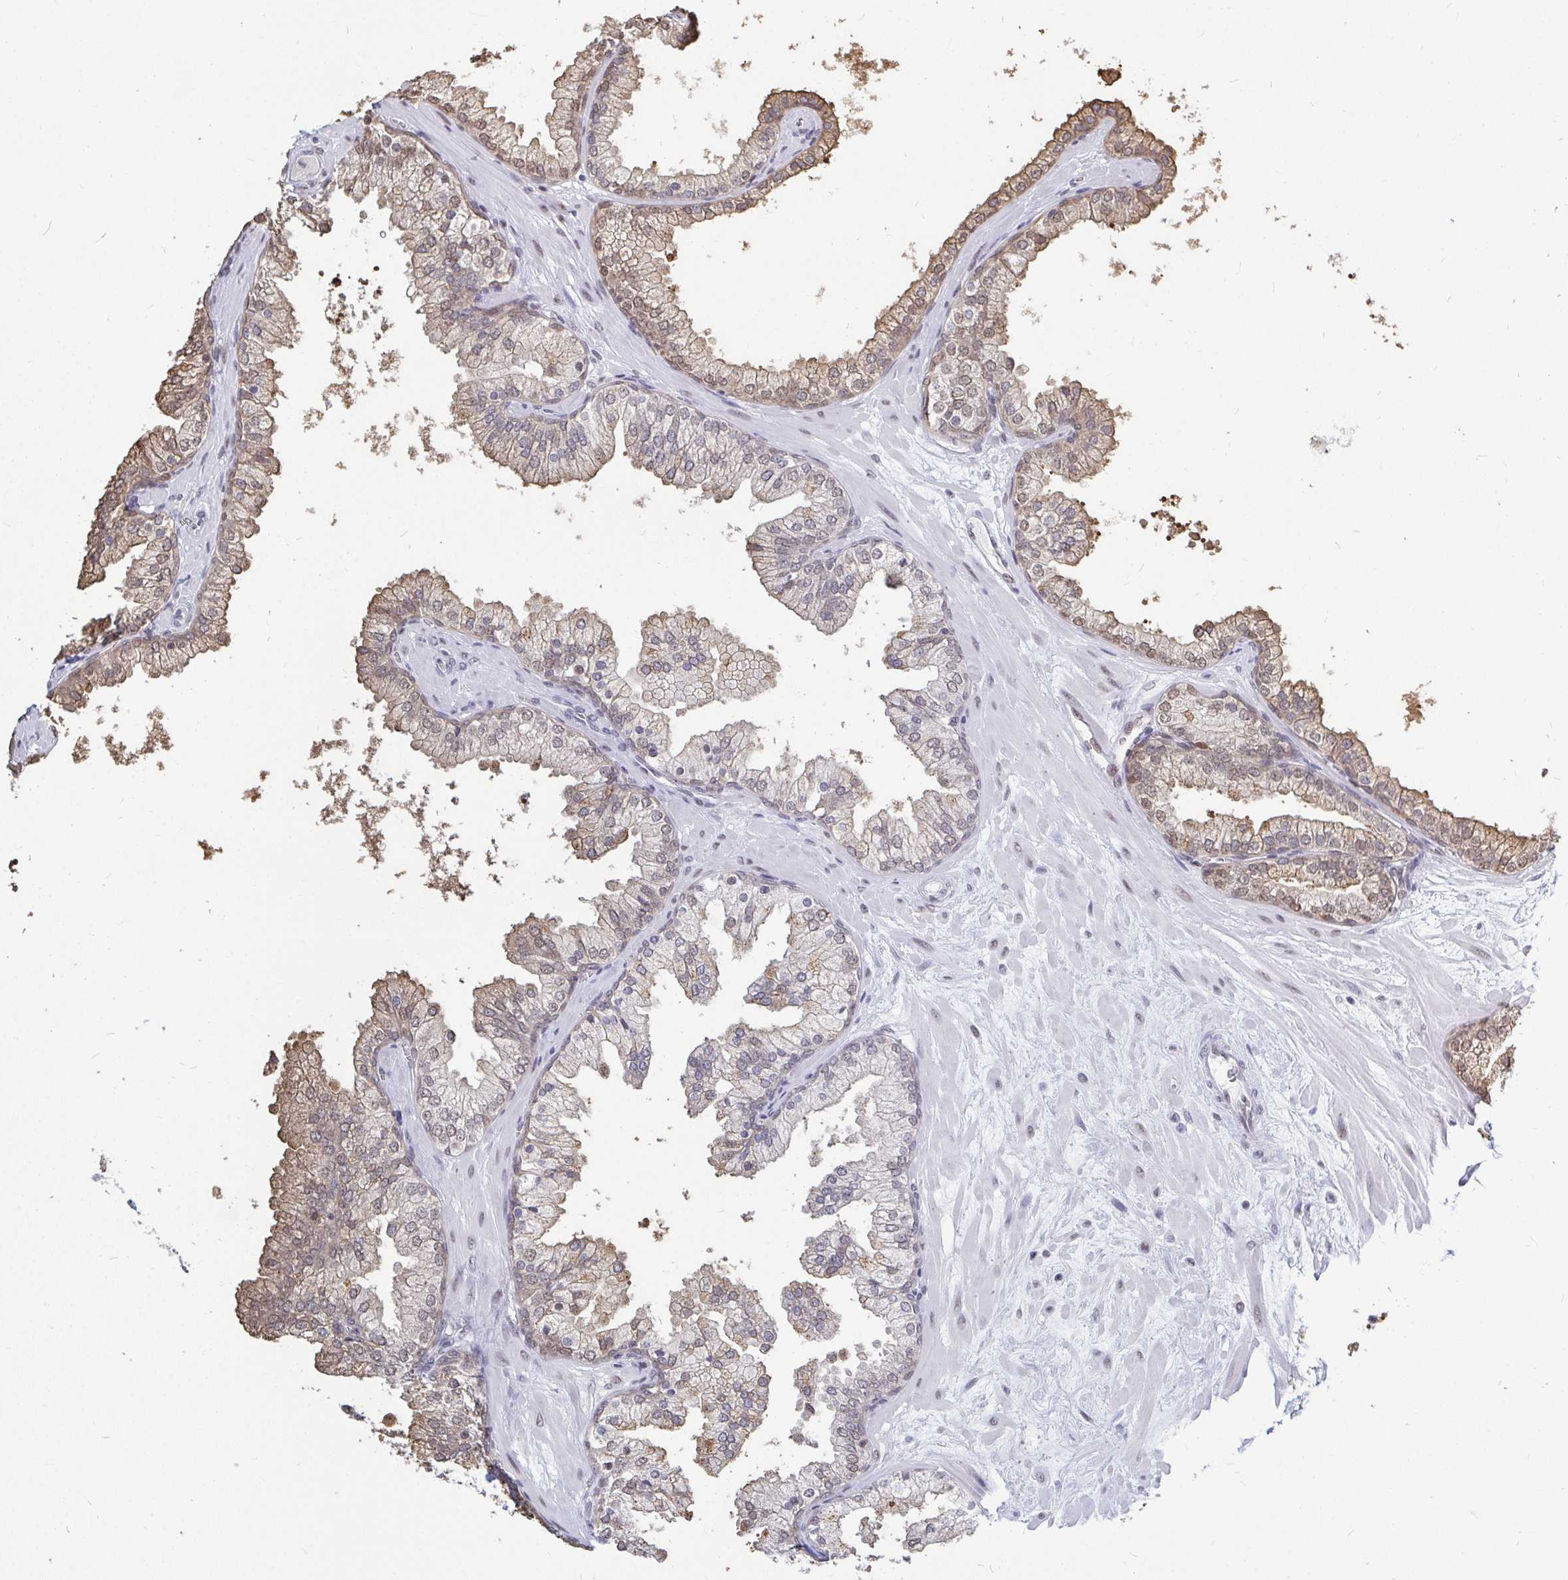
{"staining": {"intensity": "moderate", "quantity": "25%-75%", "location": "cytoplasmic/membranous,nuclear"}, "tissue": "prostate", "cell_type": "Glandular cells", "image_type": "normal", "snomed": [{"axis": "morphology", "description": "Normal tissue, NOS"}, {"axis": "topography", "description": "Prostate"}, {"axis": "topography", "description": "Peripheral nerve tissue"}], "caption": "Immunohistochemical staining of benign human prostate reveals moderate cytoplasmic/membranous,nuclear protein staining in about 25%-75% of glandular cells.", "gene": "TRIP12", "patient": {"sex": "male", "age": 61}}